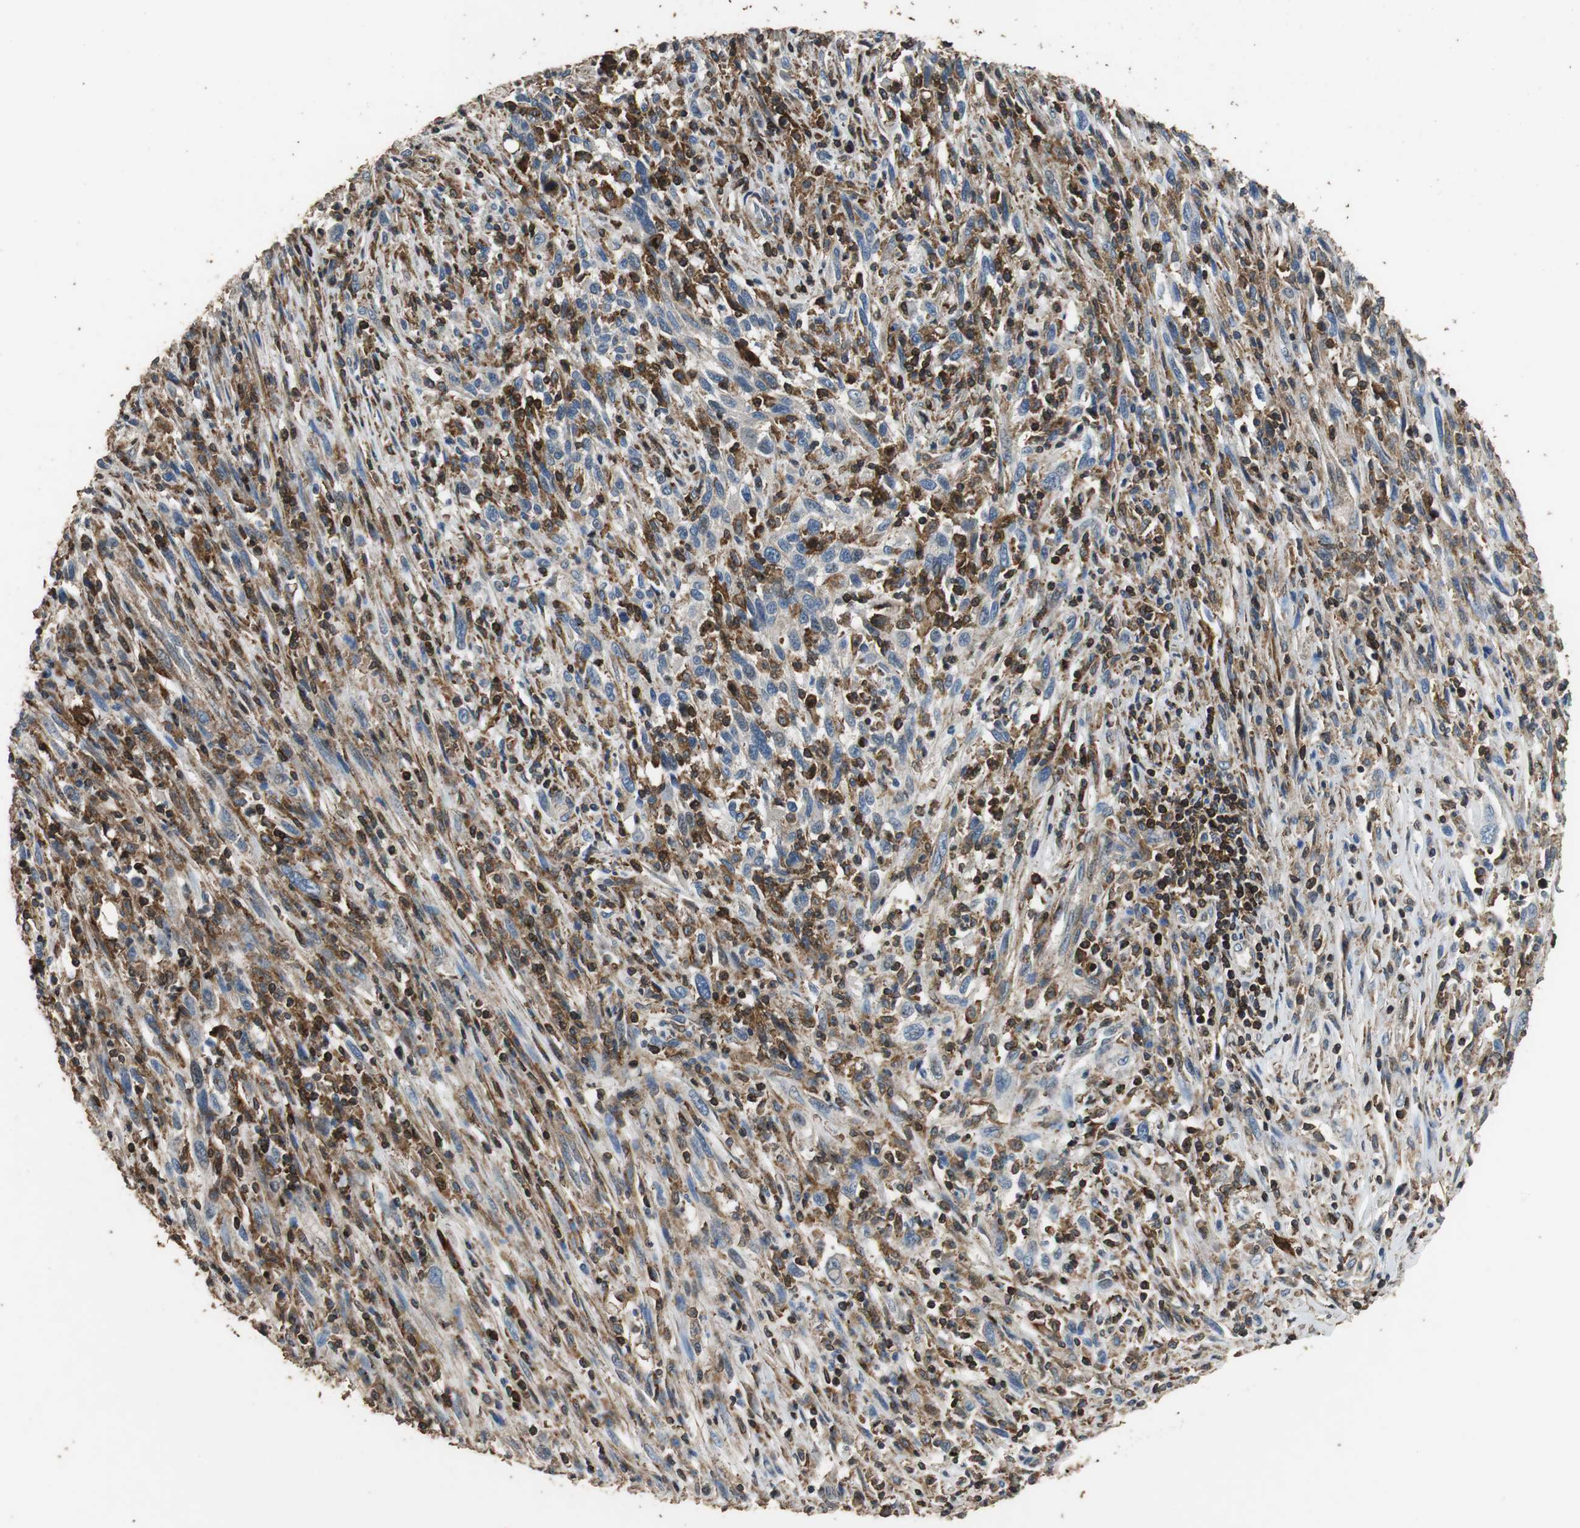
{"staining": {"intensity": "weak", "quantity": "25%-75%", "location": "cytoplasmic/membranous"}, "tissue": "melanoma", "cell_type": "Tumor cells", "image_type": "cancer", "snomed": [{"axis": "morphology", "description": "Malignant melanoma, Metastatic site"}, {"axis": "topography", "description": "Lymph node"}], "caption": "Melanoma was stained to show a protein in brown. There is low levels of weak cytoplasmic/membranous expression in about 25%-75% of tumor cells.", "gene": "PRKRA", "patient": {"sex": "male", "age": 61}}